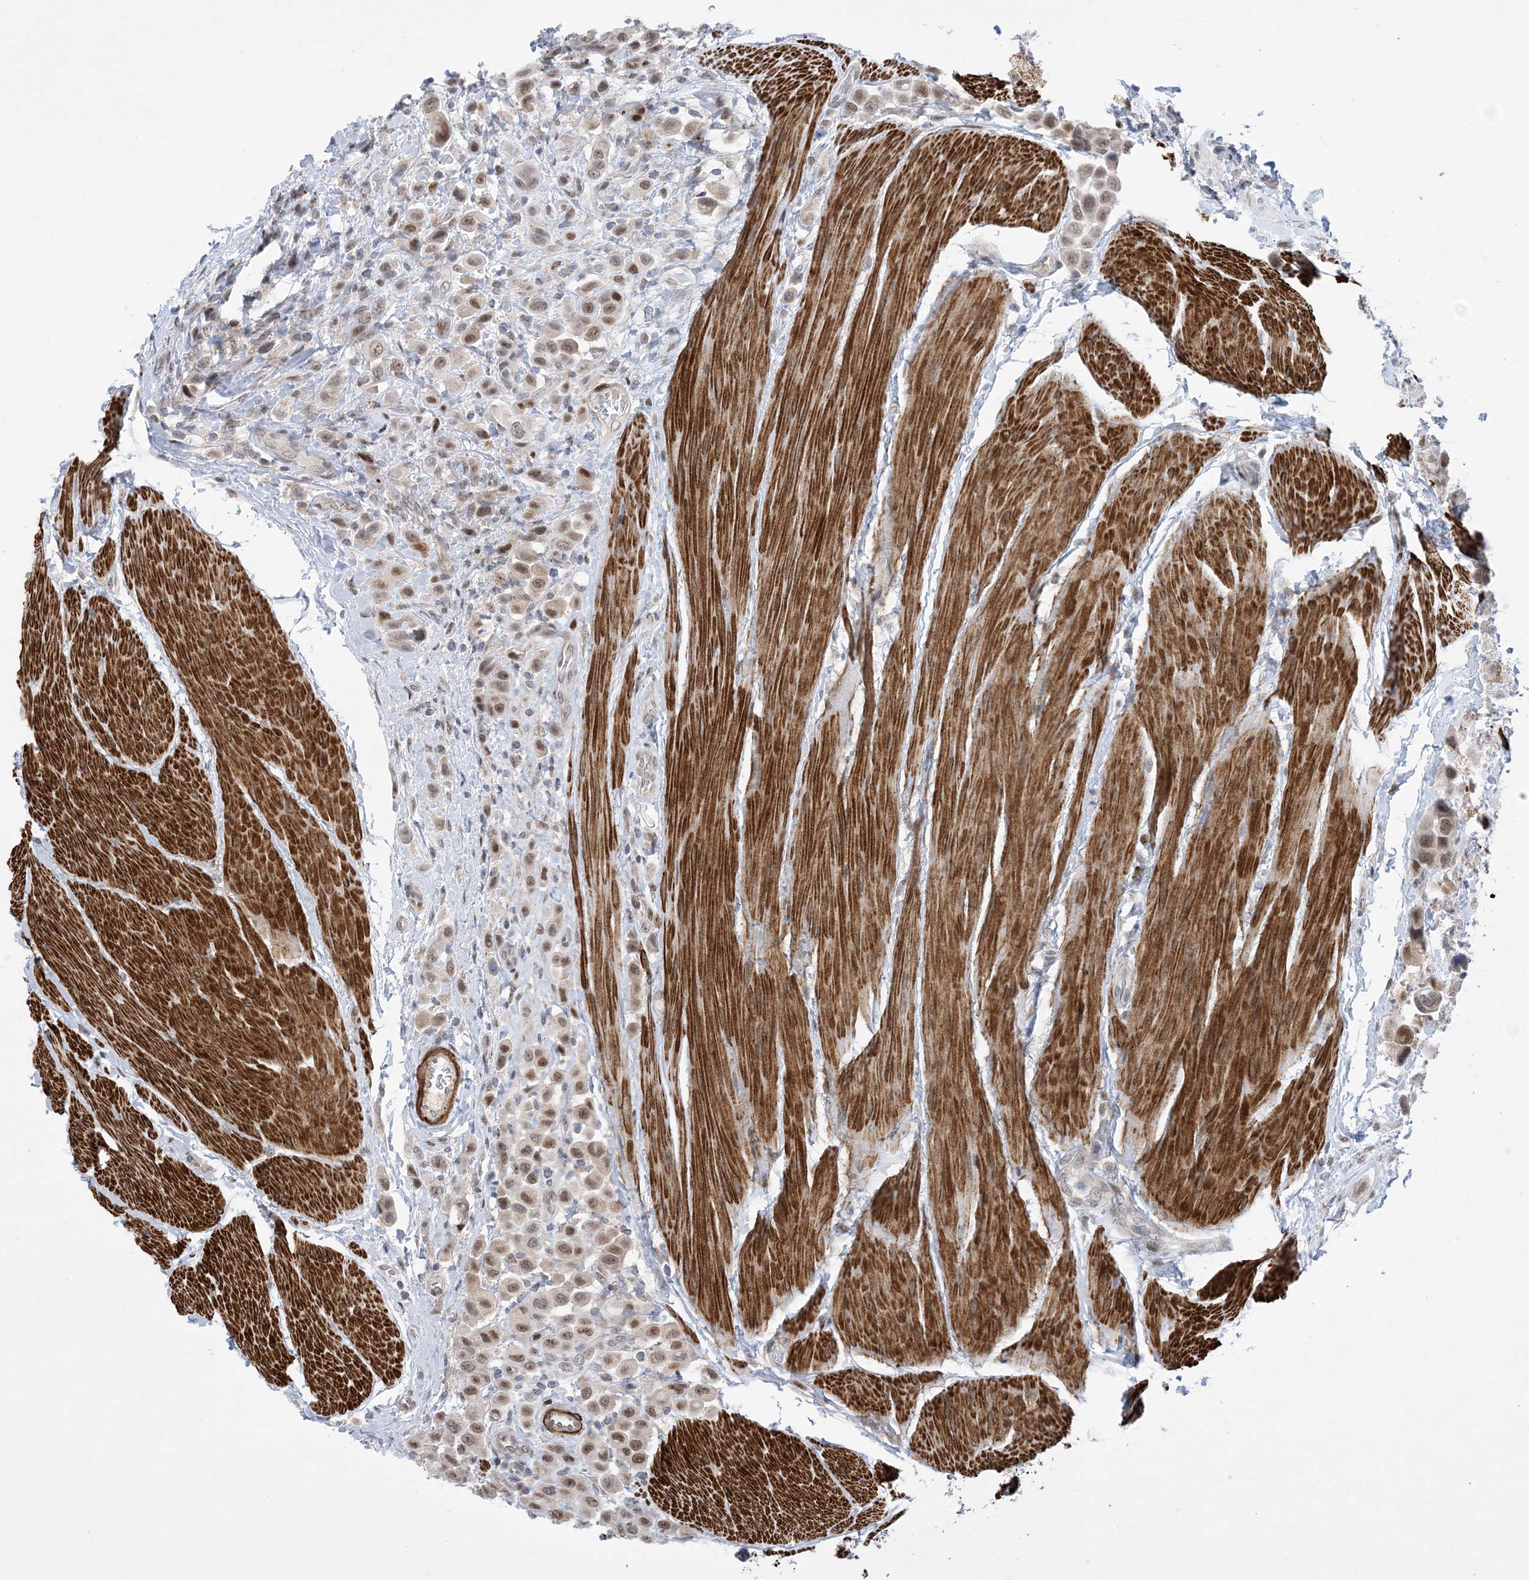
{"staining": {"intensity": "moderate", "quantity": ">75%", "location": "nuclear"}, "tissue": "urothelial cancer", "cell_type": "Tumor cells", "image_type": "cancer", "snomed": [{"axis": "morphology", "description": "Urothelial carcinoma, High grade"}, {"axis": "topography", "description": "Urinary bladder"}], "caption": "This photomicrograph reveals immunohistochemistry (IHC) staining of high-grade urothelial carcinoma, with medium moderate nuclear staining in about >75% of tumor cells.", "gene": "ZNF8", "patient": {"sex": "male", "age": 50}}